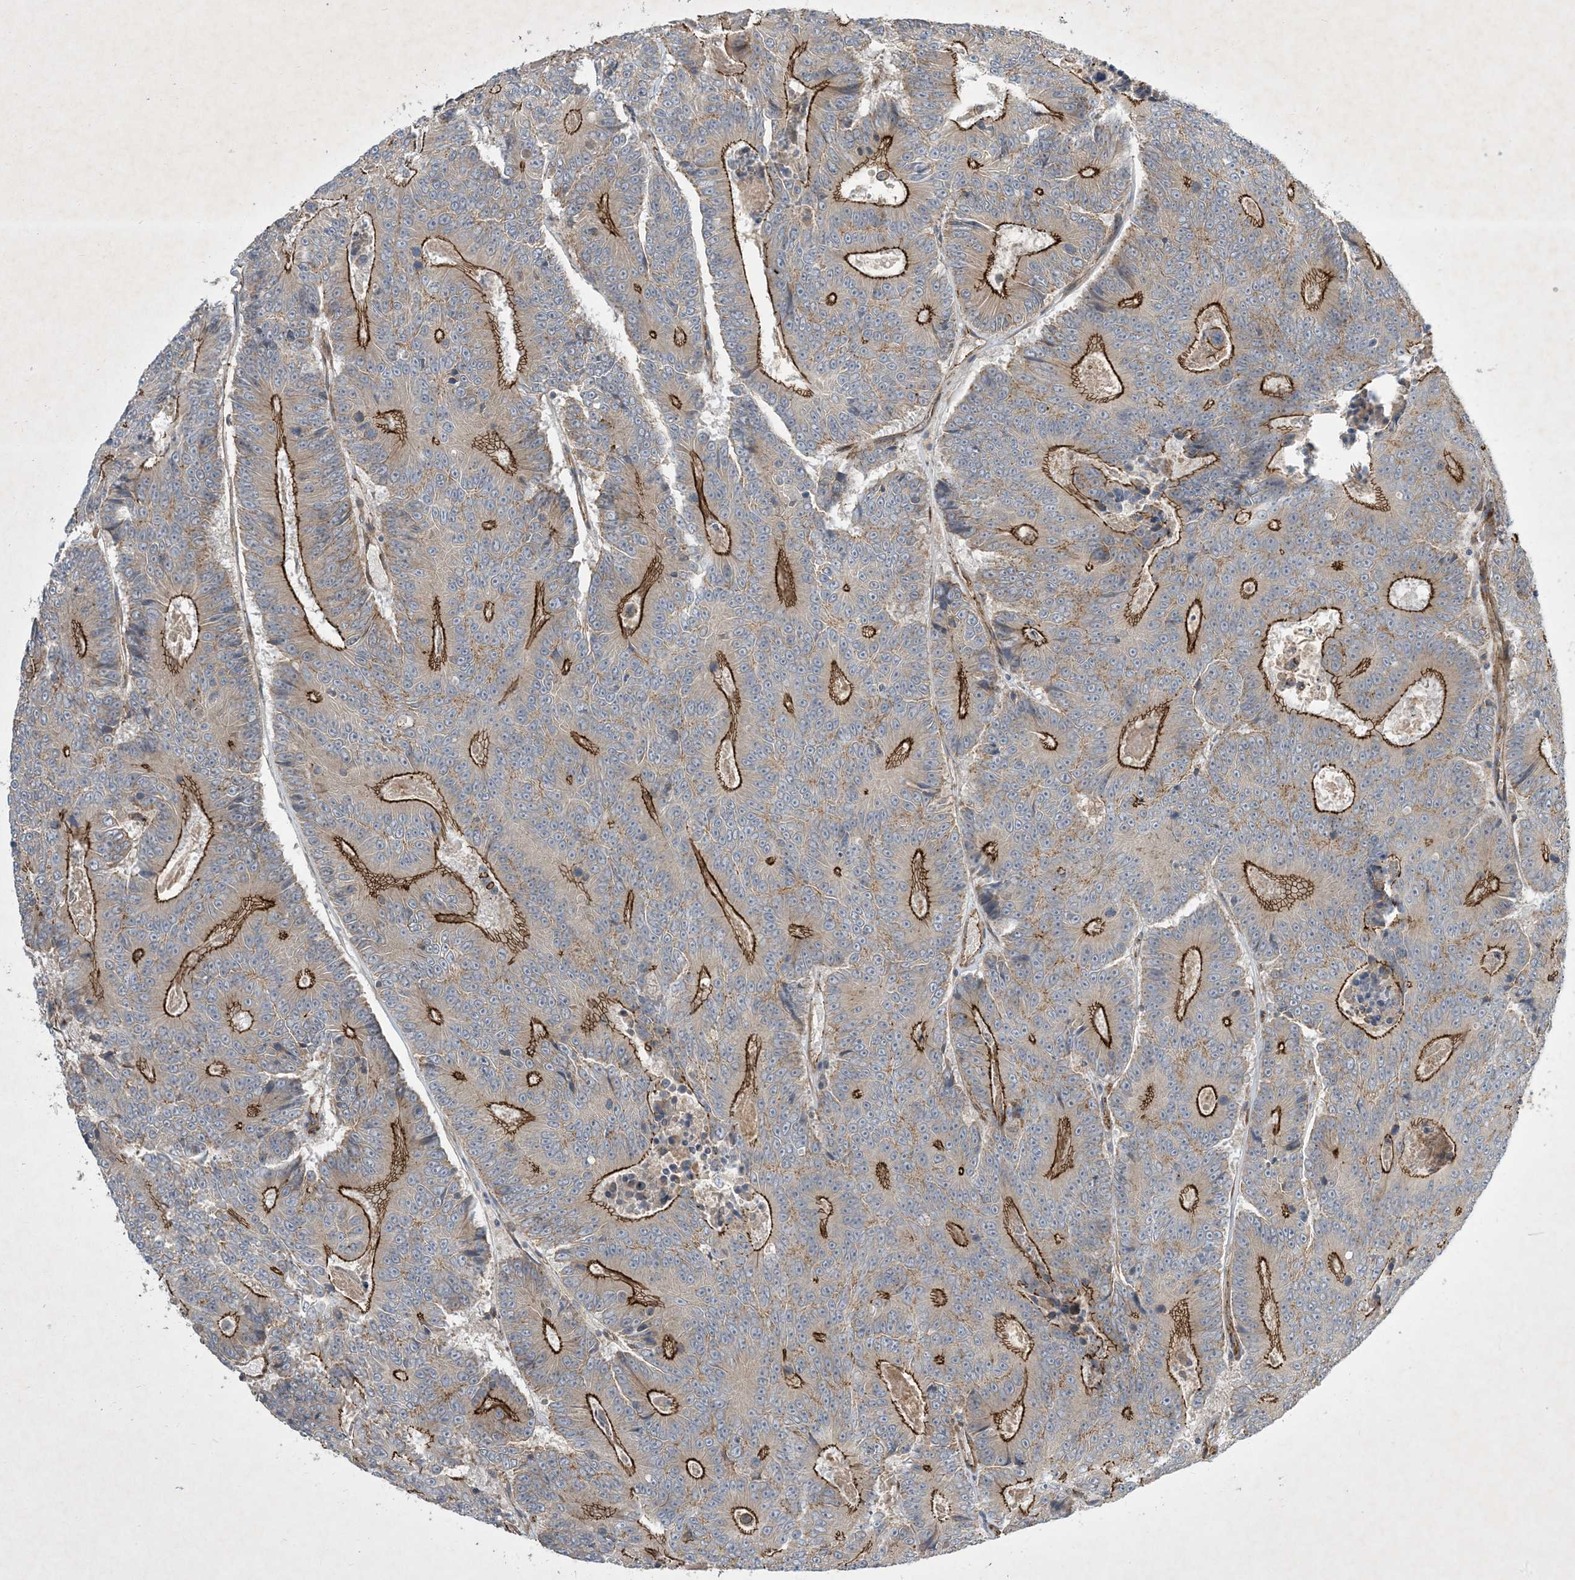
{"staining": {"intensity": "strong", "quantity": "25%-75%", "location": "cytoplasmic/membranous"}, "tissue": "colorectal cancer", "cell_type": "Tumor cells", "image_type": "cancer", "snomed": [{"axis": "morphology", "description": "Adenocarcinoma, NOS"}, {"axis": "topography", "description": "Colon"}], "caption": "Human colorectal cancer (adenocarcinoma) stained with a brown dye displays strong cytoplasmic/membranous positive positivity in approximately 25%-75% of tumor cells.", "gene": "OTOP1", "patient": {"sex": "male", "age": 83}}